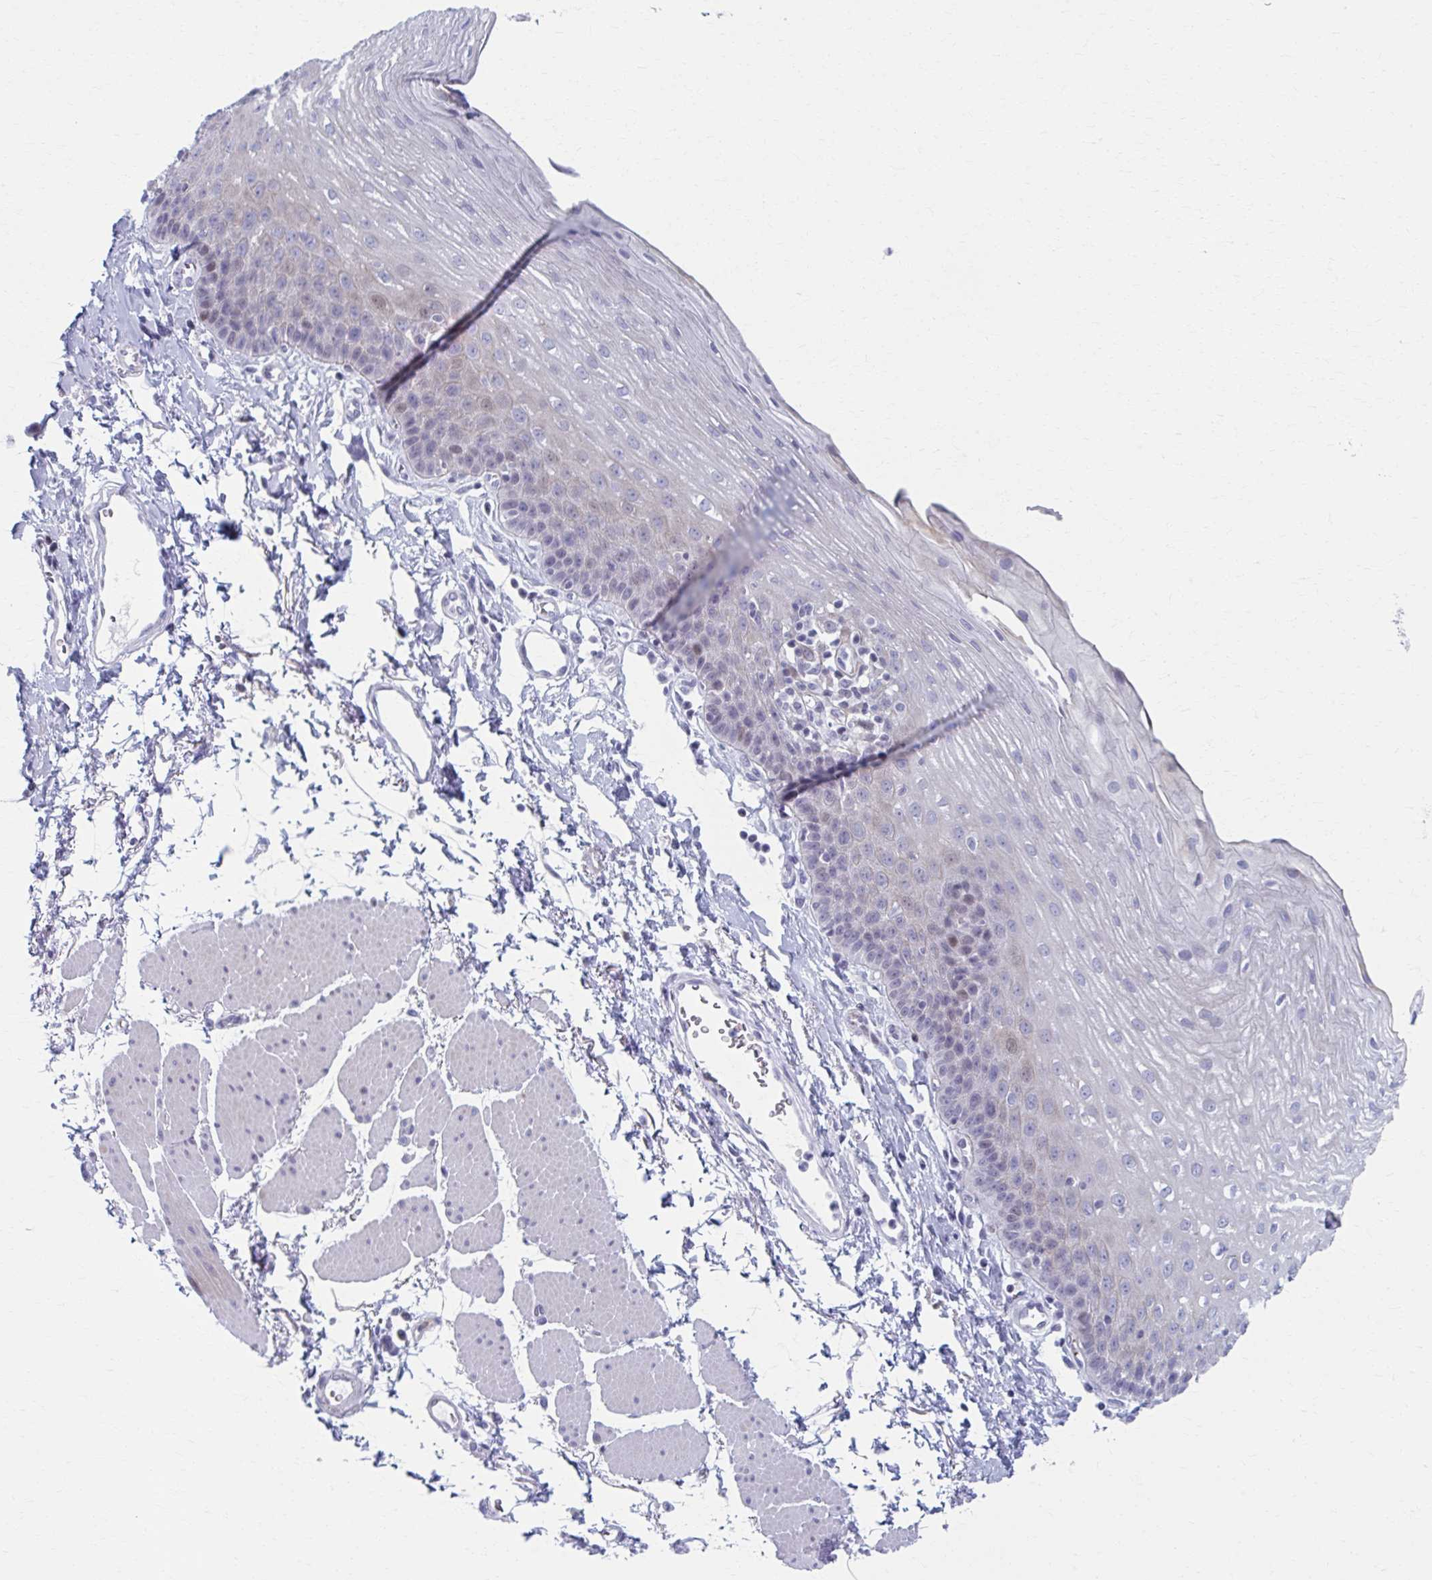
{"staining": {"intensity": "negative", "quantity": "none", "location": "none"}, "tissue": "esophagus", "cell_type": "Squamous epithelial cells", "image_type": "normal", "snomed": [{"axis": "morphology", "description": "Normal tissue, NOS"}, {"axis": "topography", "description": "Esophagus"}], "caption": "Protein analysis of benign esophagus reveals no significant expression in squamous epithelial cells. Nuclei are stained in blue.", "gene": "ABHD16B", "patient": {"sex": "female", "age": 81}}